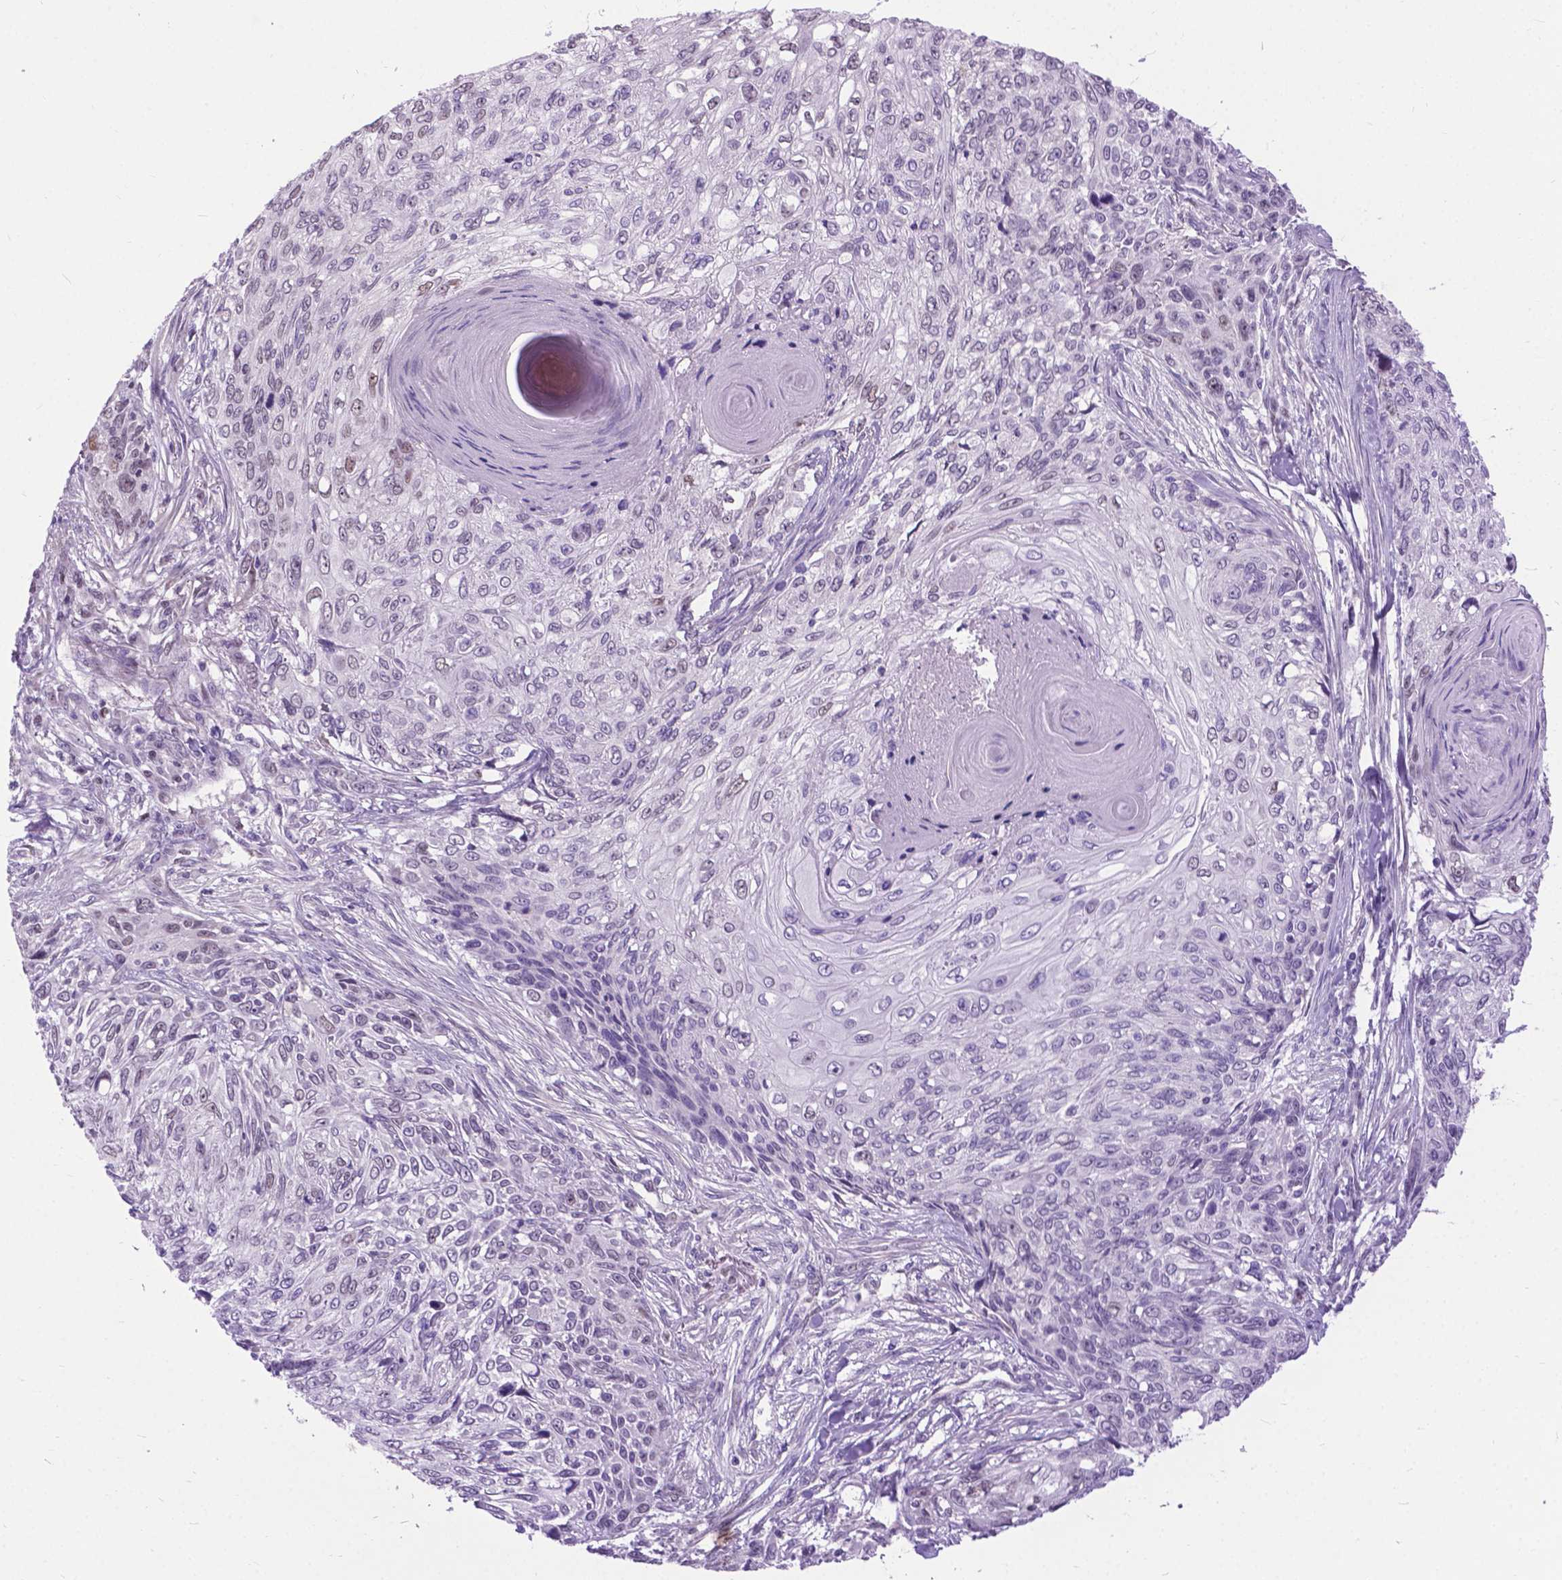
{"staining": {"intensity": "negative", "quantity": "none", "location": "none"}, "tissue": "skin cancer", "cell_type": "Tumor cells", "image_type": "cancer", "snomed": [{"axis": "morphology", "description": "Squamous cell carcinoma, NOS"}, {"axis": "topography", "description": "Skin"}], "caption": "This is an IHC micrograph of squamous cell carcinoma (skin). There is no expression in tumor cells.", "gene": "APCDD1L", "patient": {"sex": "male", "age": 92}}